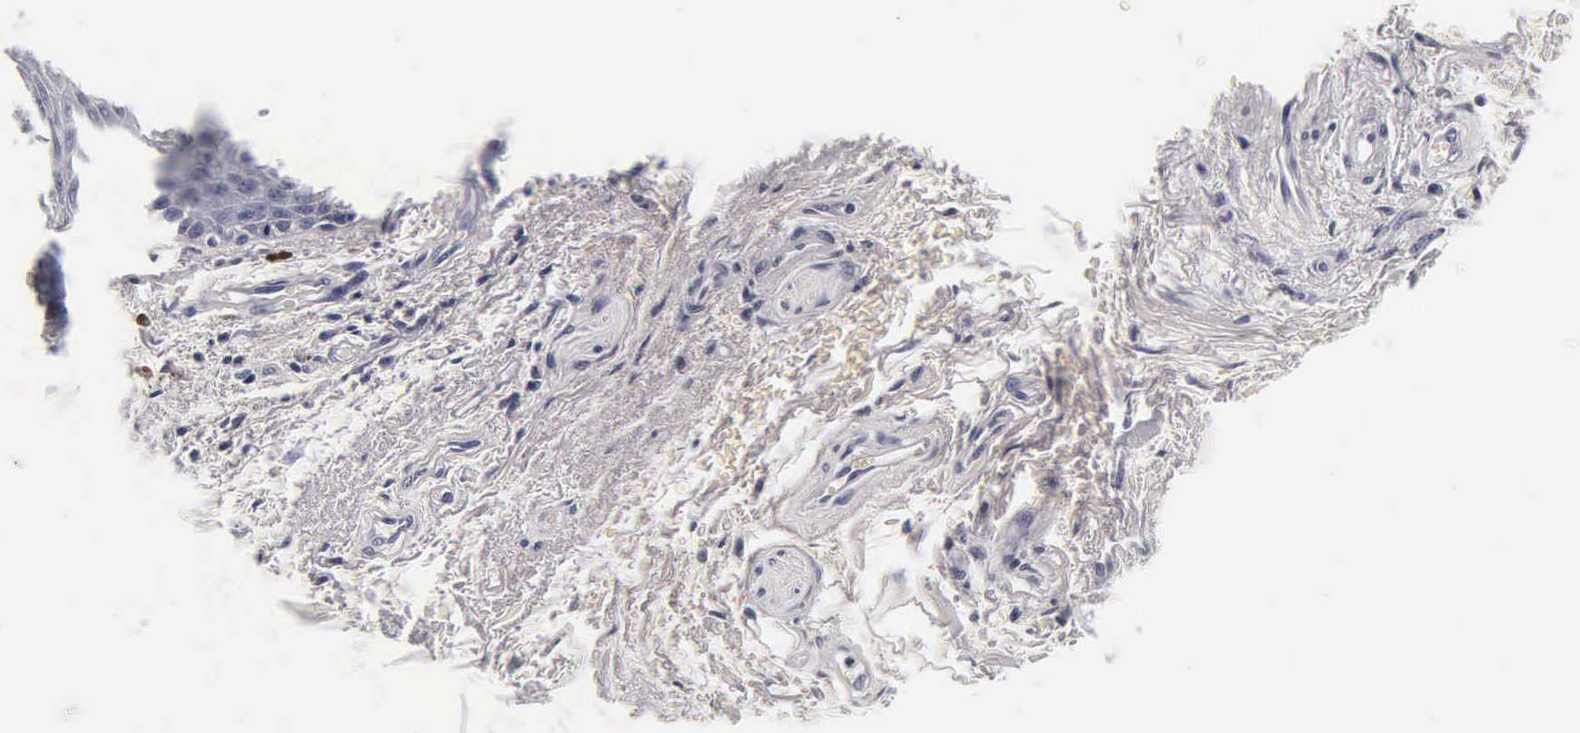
{"staining": {"intensity": "negative", "quantity": "none", "location": "none"}, "tissue": "skin", "cell_type": "Epidermal cells", "image_type": "normal", "snomed": [{"axis": "morphology", "description": "Normal tissue, NOS"}, {"axis": "topography", "description": "Anal"}, {"axis": "topography", "description": "Peripheral nerve tissue"}], "caption": "Photomicrograph shows no protein positivity in epidermal cells of benign skin.", "gene": "TG", "patient": {"sex": "female", "age": 46}}